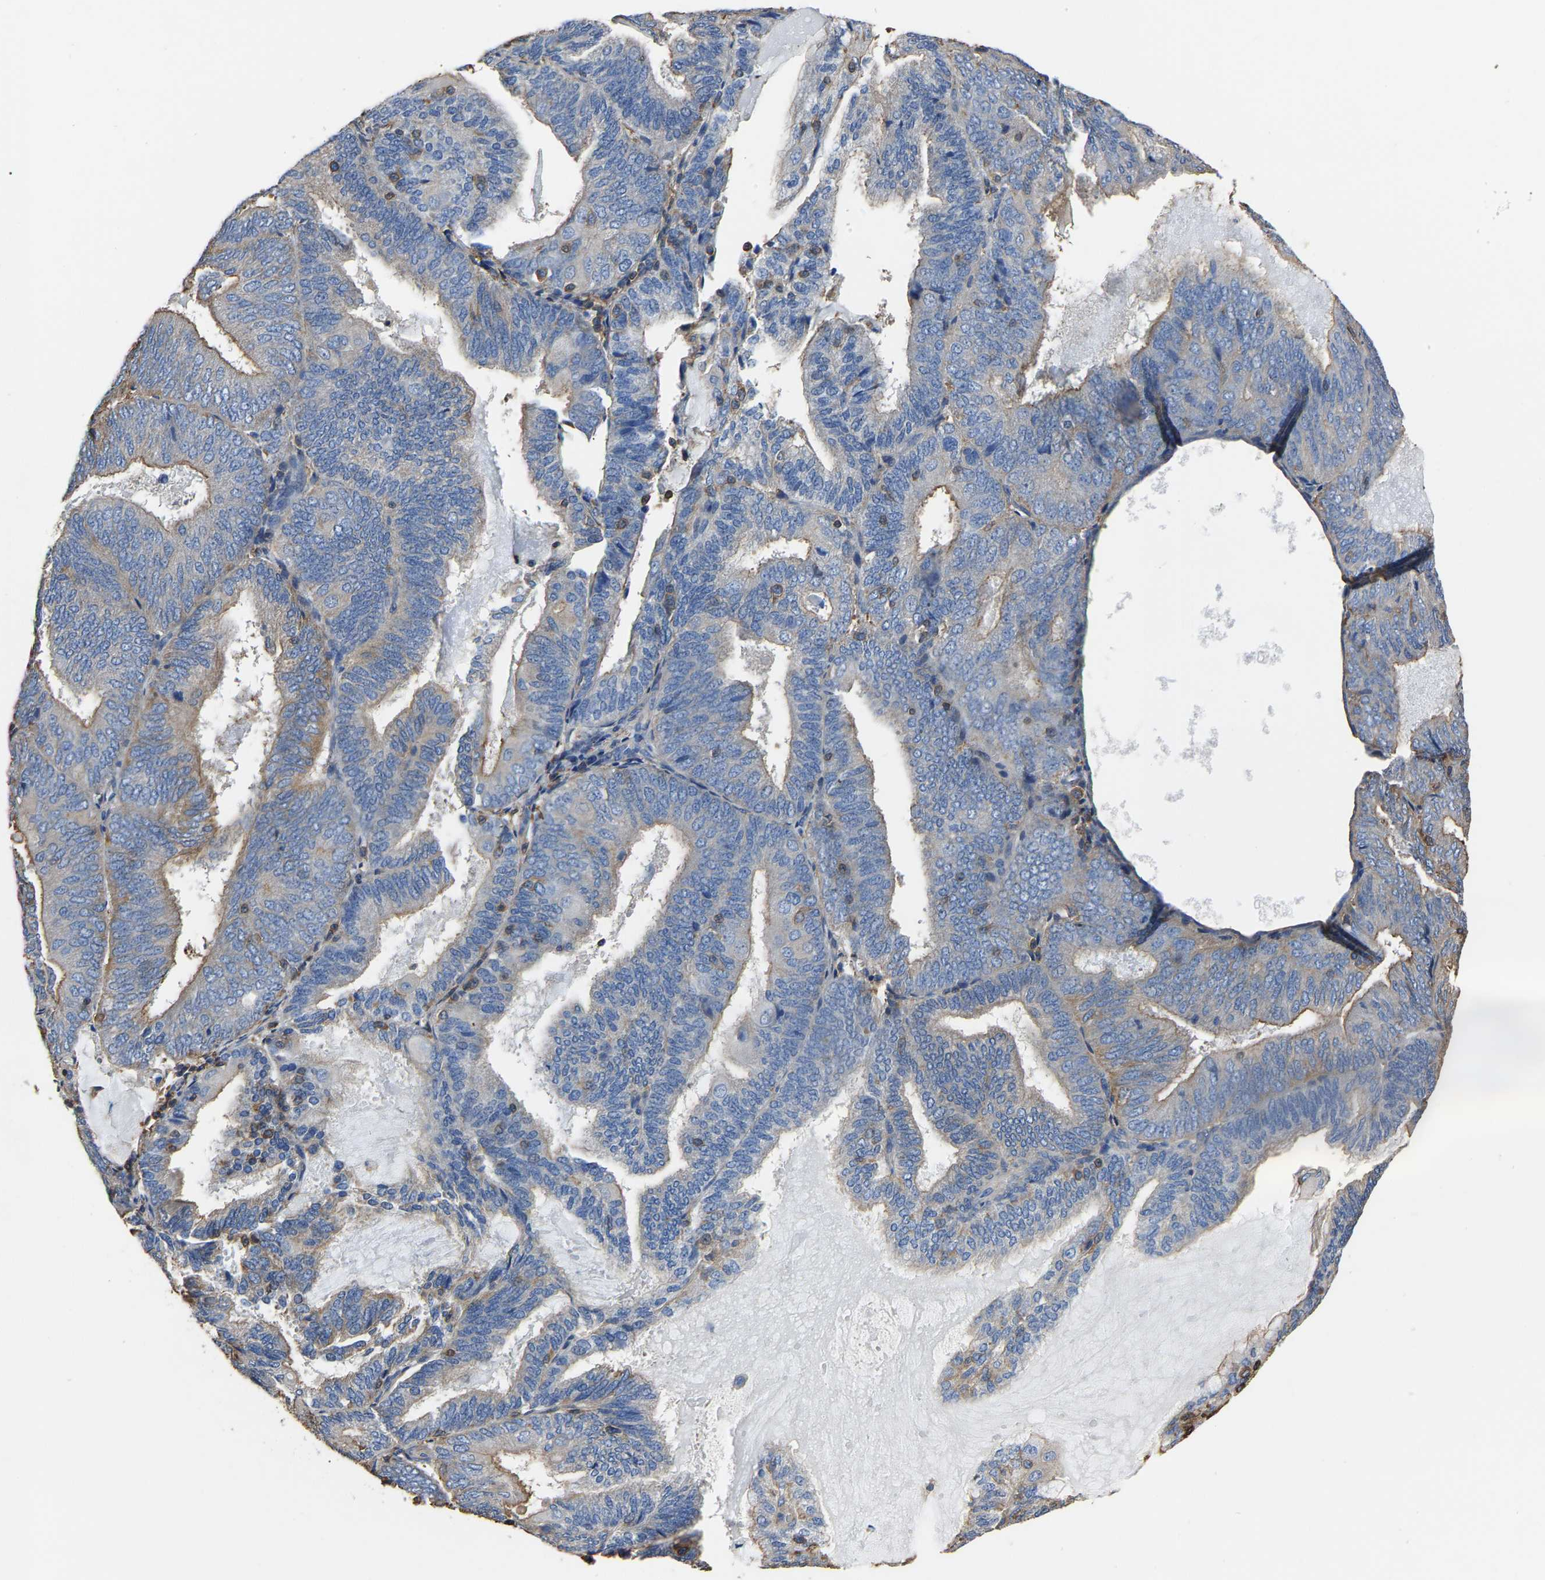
{"staining": {"intensity": "weak", "quantity": "25%-75%", "location": "cytoplasmic/membranous"}, "tissue": "endometrial cancer", "cell_type": "Tumor cells", "image_type": "cancer", "snomed": [{"axis": "morphology", "description": "Adenocarcinoma, NOS"}, {"axis": "topography", "description": "Endometrium"}], "caption": "Immunohistochemistry of human adenocarcinoma (endometrial) displays low levels of weak cytoplasmic/membranous staining in approximately 25%-75% of tumor cells.", "gene": "ARMT1", "patient": {"sex": "female", "age": 81}}